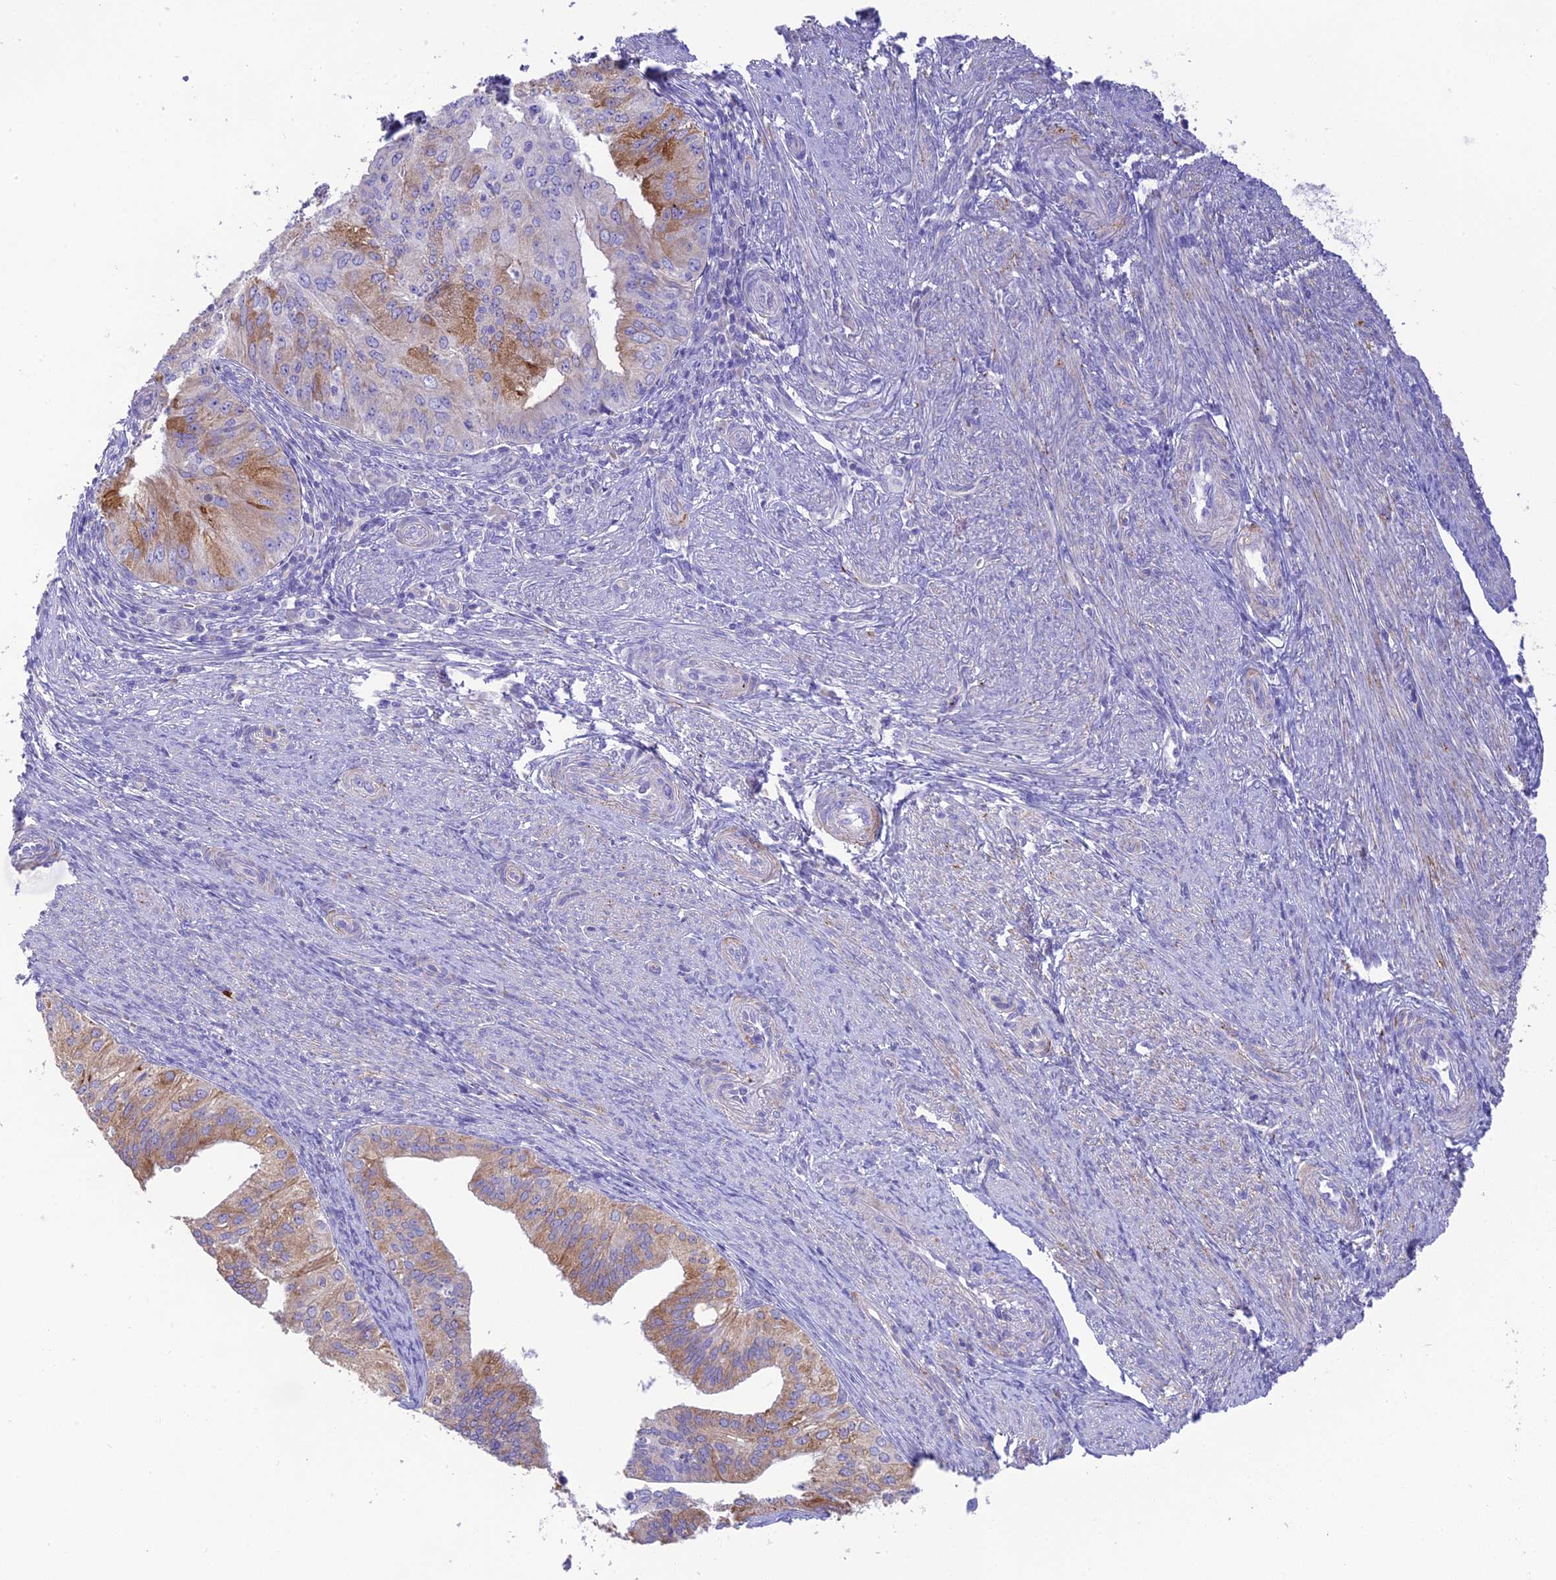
{"staining": {"intensity": "strong", "quantity": "25%-75%", "location": "cytoplasmic/membranous"}, "tissue": "endometrial cancer", "cell_type": "Tumor cells", "image_type": "cancer", "snomed": [{"axis": "morphology", "description": "Adenocarcinoma, NOS"}, {"axis": "topography", "description": "Endometrium"}], "caption": "About 25%-75% of tumor cells in human adenocarcinoma (endometrial) demonstrate strong cytoplasmic/membranous protein staining as visualized by brown immunohistochemical staining.", "gene": "HSD17B2", "patient": {"sex": "female", "age": 50}}